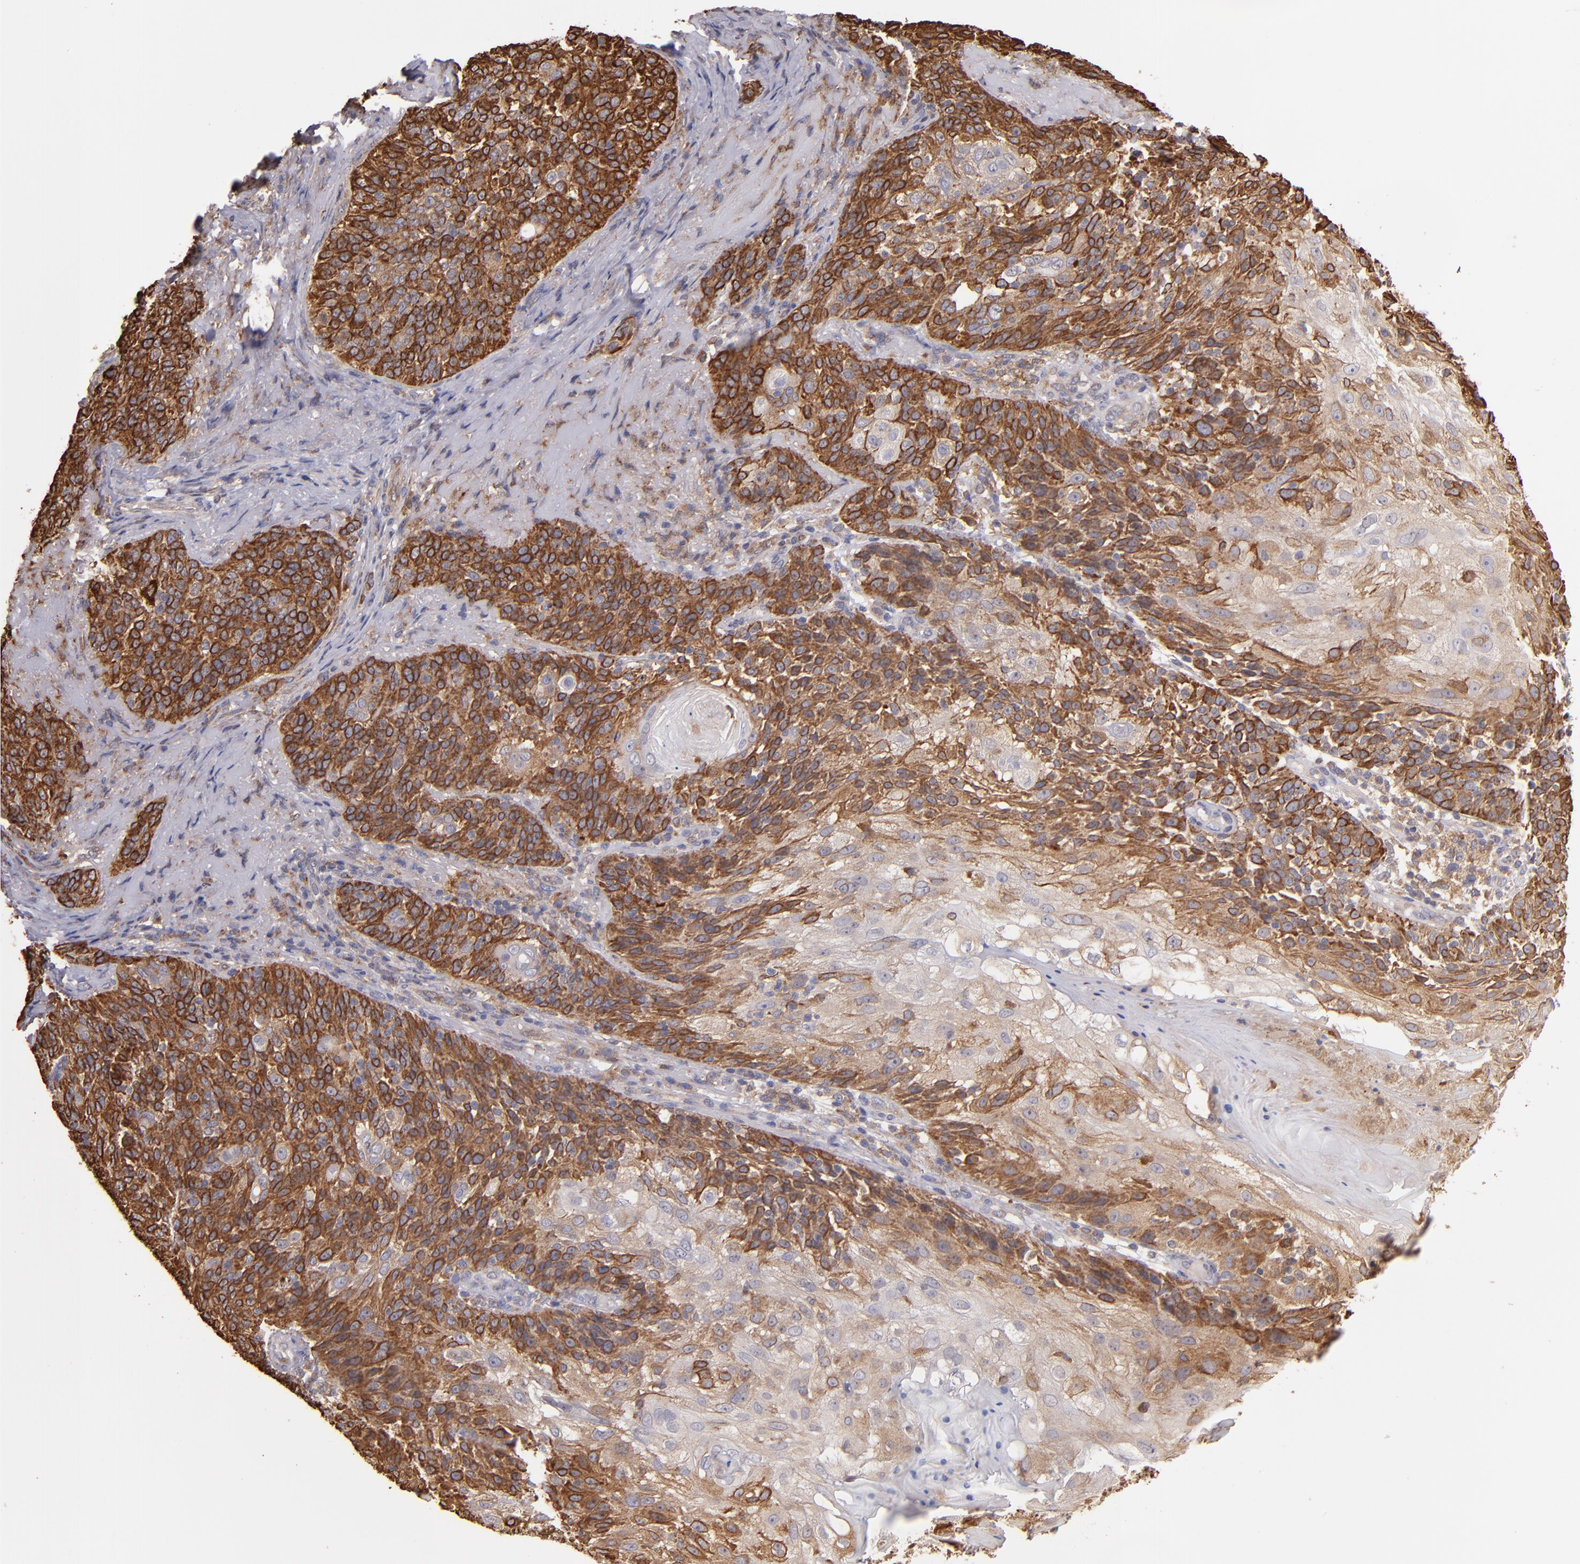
{"staining": {"intensity": "strong", "quantity": "25%-75%", "location": "cytoplasmic/membranous"}, "tissue": "skin cancer", "cell_type": "Tumor cells", "image_type": "cancer", "snomed": [{"axis": "morphology", "description": "Normal tissue, NOS"}, {"axis": "morphology", "description": "Squamous cell carcinoma, NOS"}, {"axis": "topography", "description": "Skin"}], "caption": "Squamous cell carcinoma (skin) stained for a protein (brown) reveals strong cytoplasmic/membranous positive expression in about 25%-75% of tumor cells.", "gene": "IFIH1", "patient": {"sex": "female", "age": 83}}